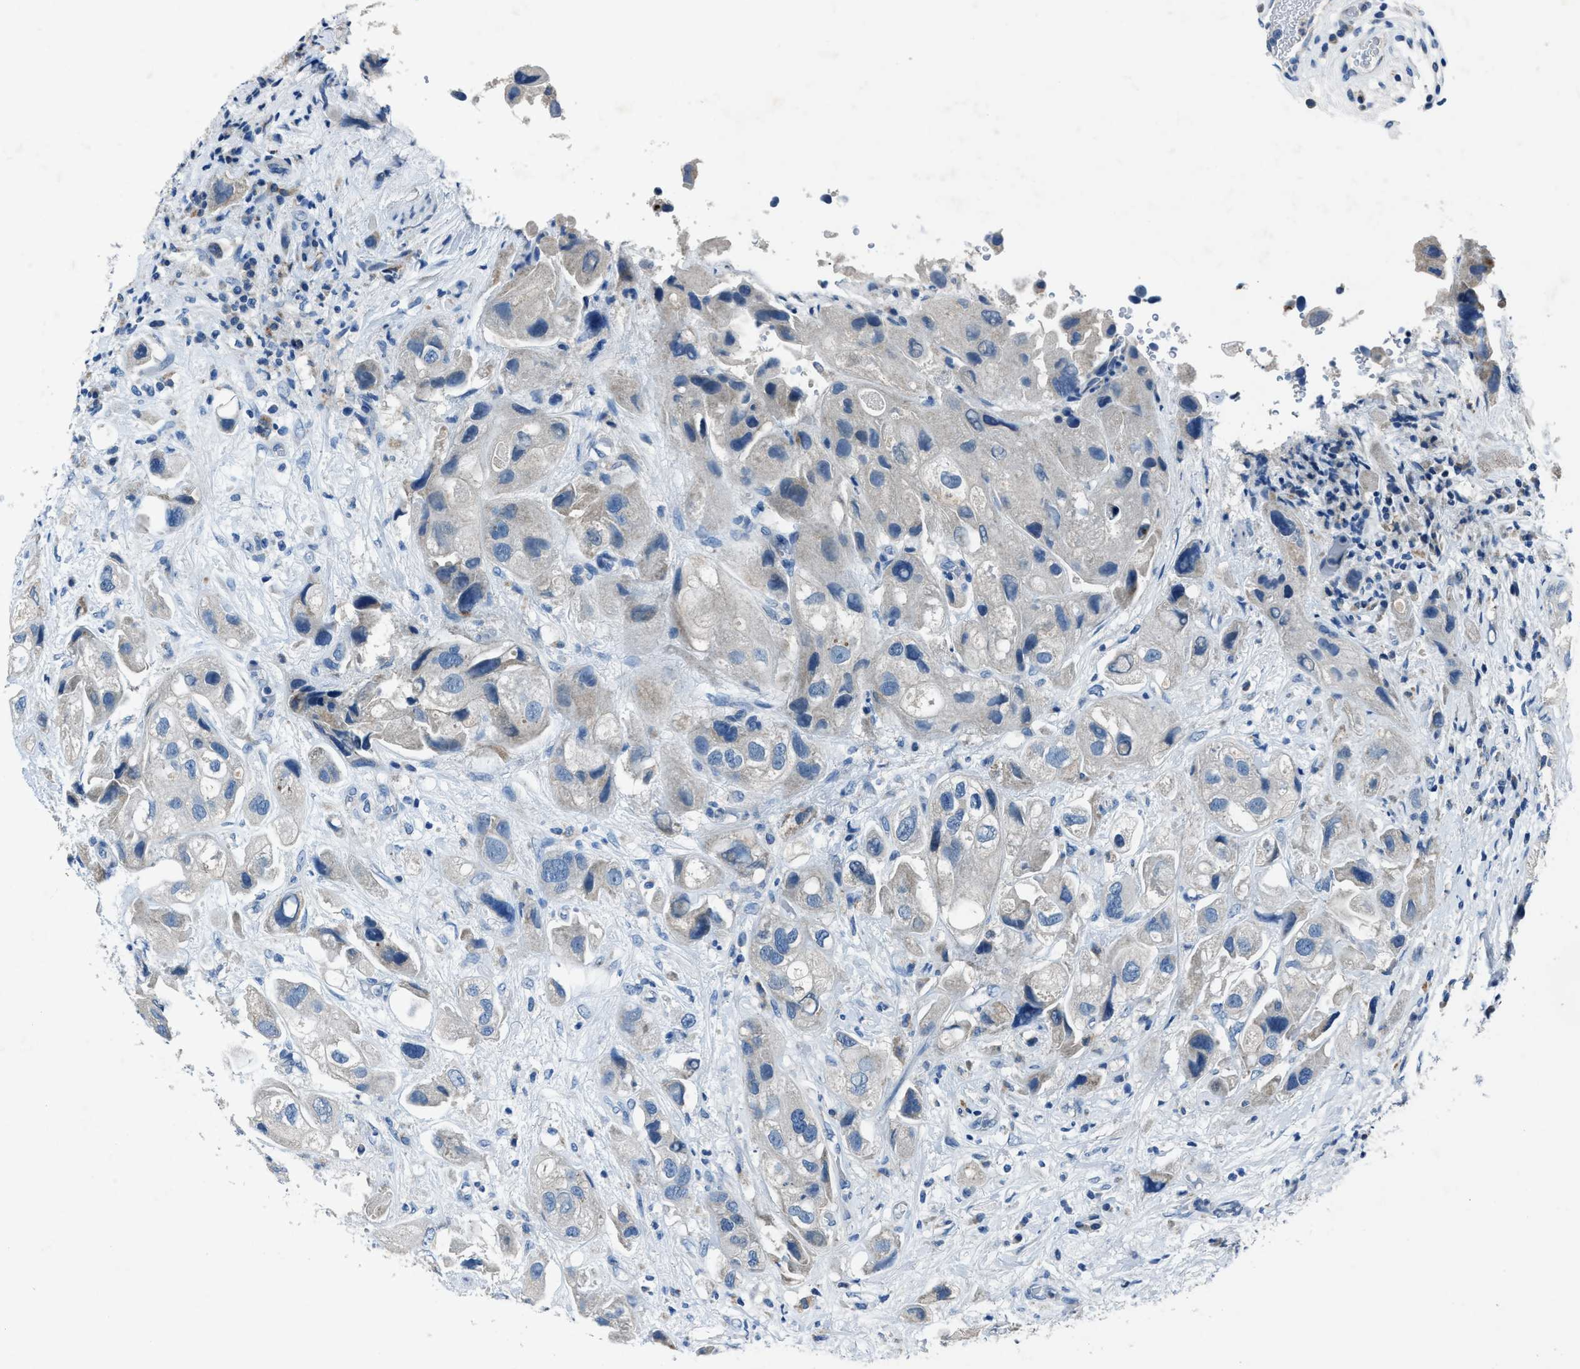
{"staining": {"intensity": "weak", "quantity": "<25%", "location": "cytoplasmic/membranous"}, "tissue": "urothelial cancer", "cell_type": "Tumor cells", "image_type": "cancer", "snomed": [{"axis": "morphology", "description": "Urothelial carcinoma, High grade"}, {"axis": "topography", "description": "Urinary bladder"}], "caption": "High power microscopy photomicrograph of an immunohistochemistry (IHC) histopathology image of high-grade urothelial carcinoma, revealing no significant positivity in tumor cells.", "gene": "ADAM2", "patient": {"sex": "female", "age": 64}}